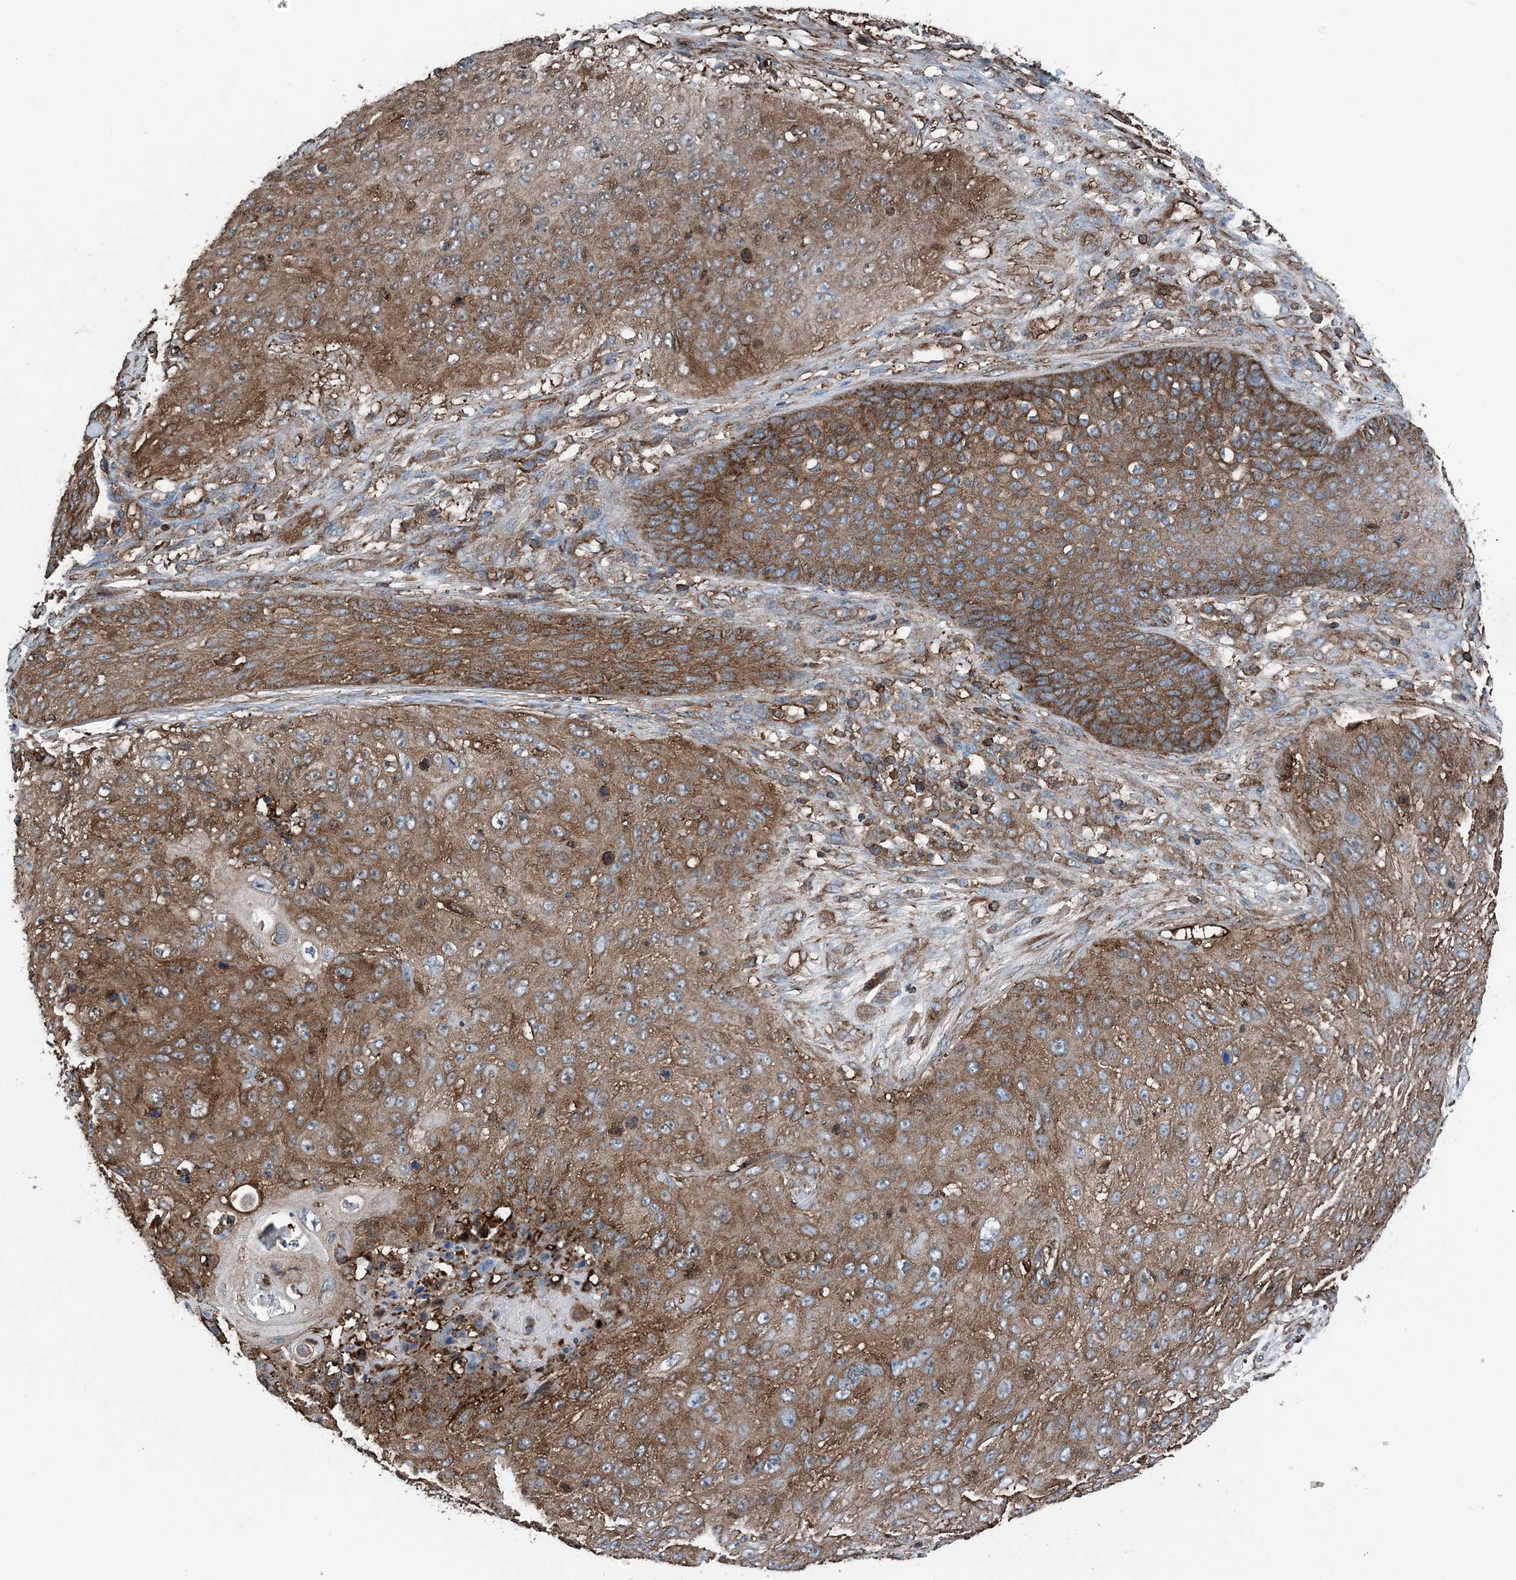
{"staining": {"intensity": "strong", "quantity": ">75%", "location": "cytoplasmic/membranous"}, "tissue": "skin cancer", "cell_type": "Tumor cells", "image_type": "cancer", "snomed": [{"axis": "morphology", "description": "Squamous cell carcinoma, NOS"}, {"axis": "topography", "description": "Skin"}], "caption": "Skin cancer (squamous cell carcinoma) was stained to show a protein in brown. There is high levels of strong cytoplasmic/membranous positivity in approximately >75% of tumor cells. Using DAB (3,3'-diaminobenzidine) (brown) and hematoxylin (blue) stains, captured at high magnification using brightfield microscopy.", "gene": "CFL1", "patient": {"sex": "female", "age": 80}}